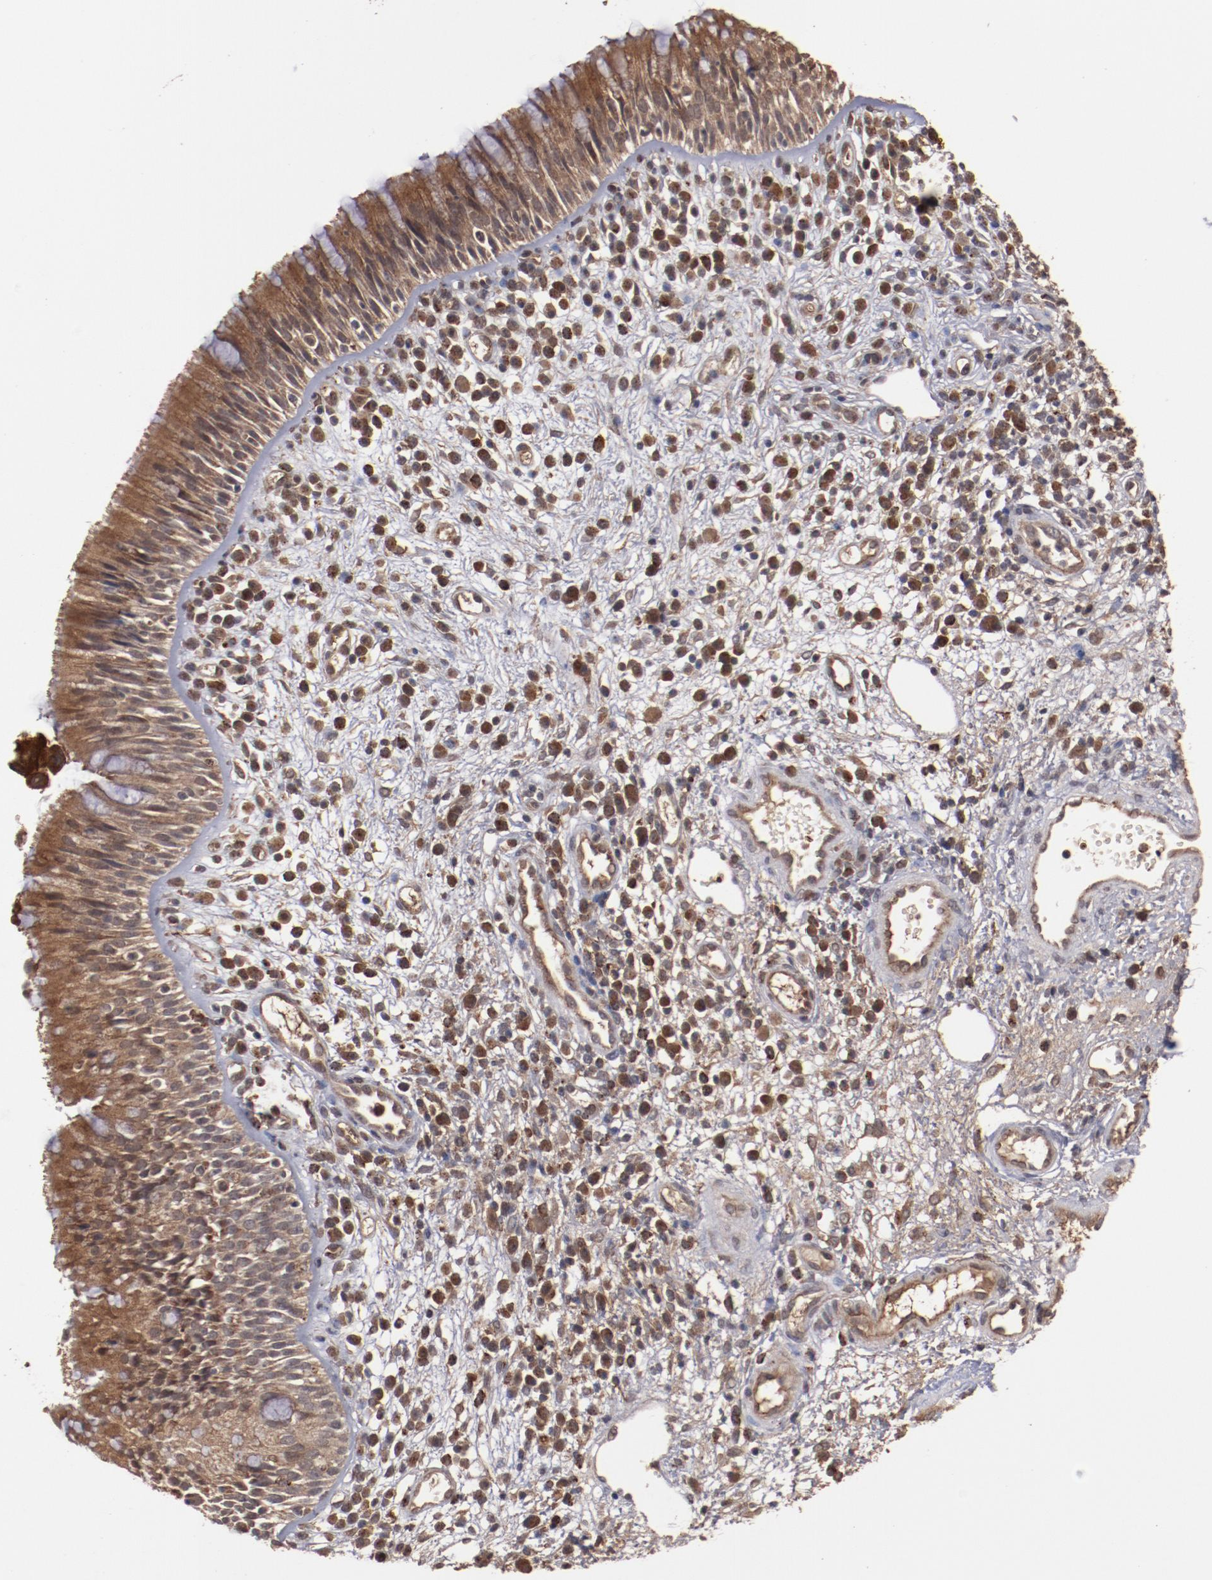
{"staining": {"intensity": "strong", "quantity": ">75%", "location": "cytoplasmic/membranous"}, "tissue": "nasopharynx", "cell_type": "Respiratory epithelial cells", "image_type": "normal", "snomed": [{"axis": "morphology", "description": "Normal tissue, NOS"}, {"axis": "morphology", "description": "Inflammation, NOS"}, {"axis": "morphology", "description": "Malignant melanoma, Metastatic site"}, {"axis": "topography", "description": "Nasopharynx"}], "caption": "Brown immunohistochemical staining in normal nasopharynx exhibits strong cytoplasmic/membranous expression in about >75% of respiratory epithelial cells. (DAB IHC, brown staining for protein, blue staining for nuclei).", "gene": "TENM1", "patient": {"sex": "female", "age": 55}}